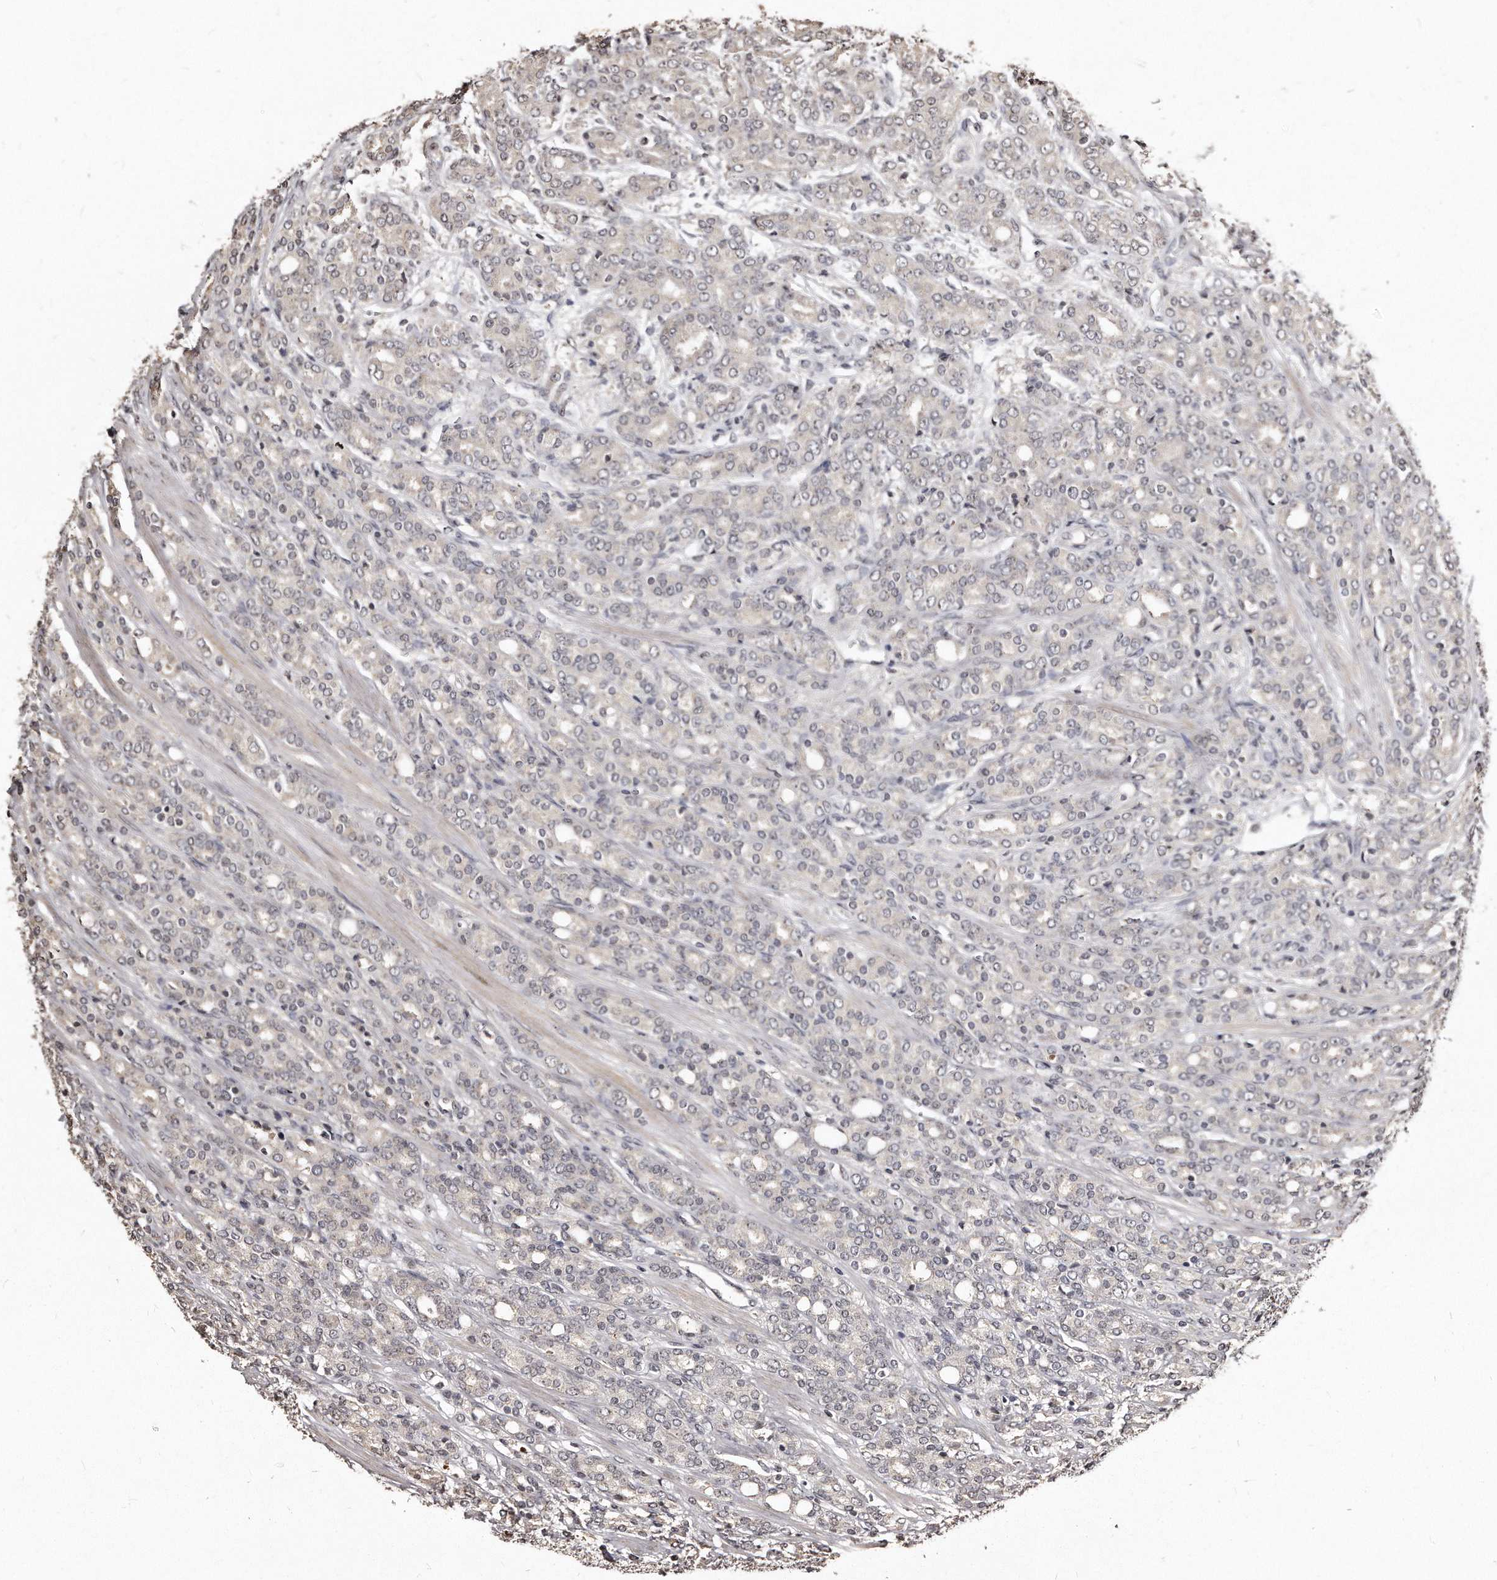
{"staining": {"intensity": "negative", "quantity": "none", "location": "none"}, "tissue": "prostate cancer", "cell_type": "Tumor cells", "image_type": "cancer", "snomed": [{"axis": "morphology", "description": "Adenocarcinoma, High grade"}, {"axis": "topography", "description": "Prostate"}], "caption": "Immunohistochemical staining of human prostate cancer (adenocarcinoma (high-grade)) reveals no significant positivity in tumor cells.", "gene": "TSHR", "patient": {"sex": "male", "age": 62}}